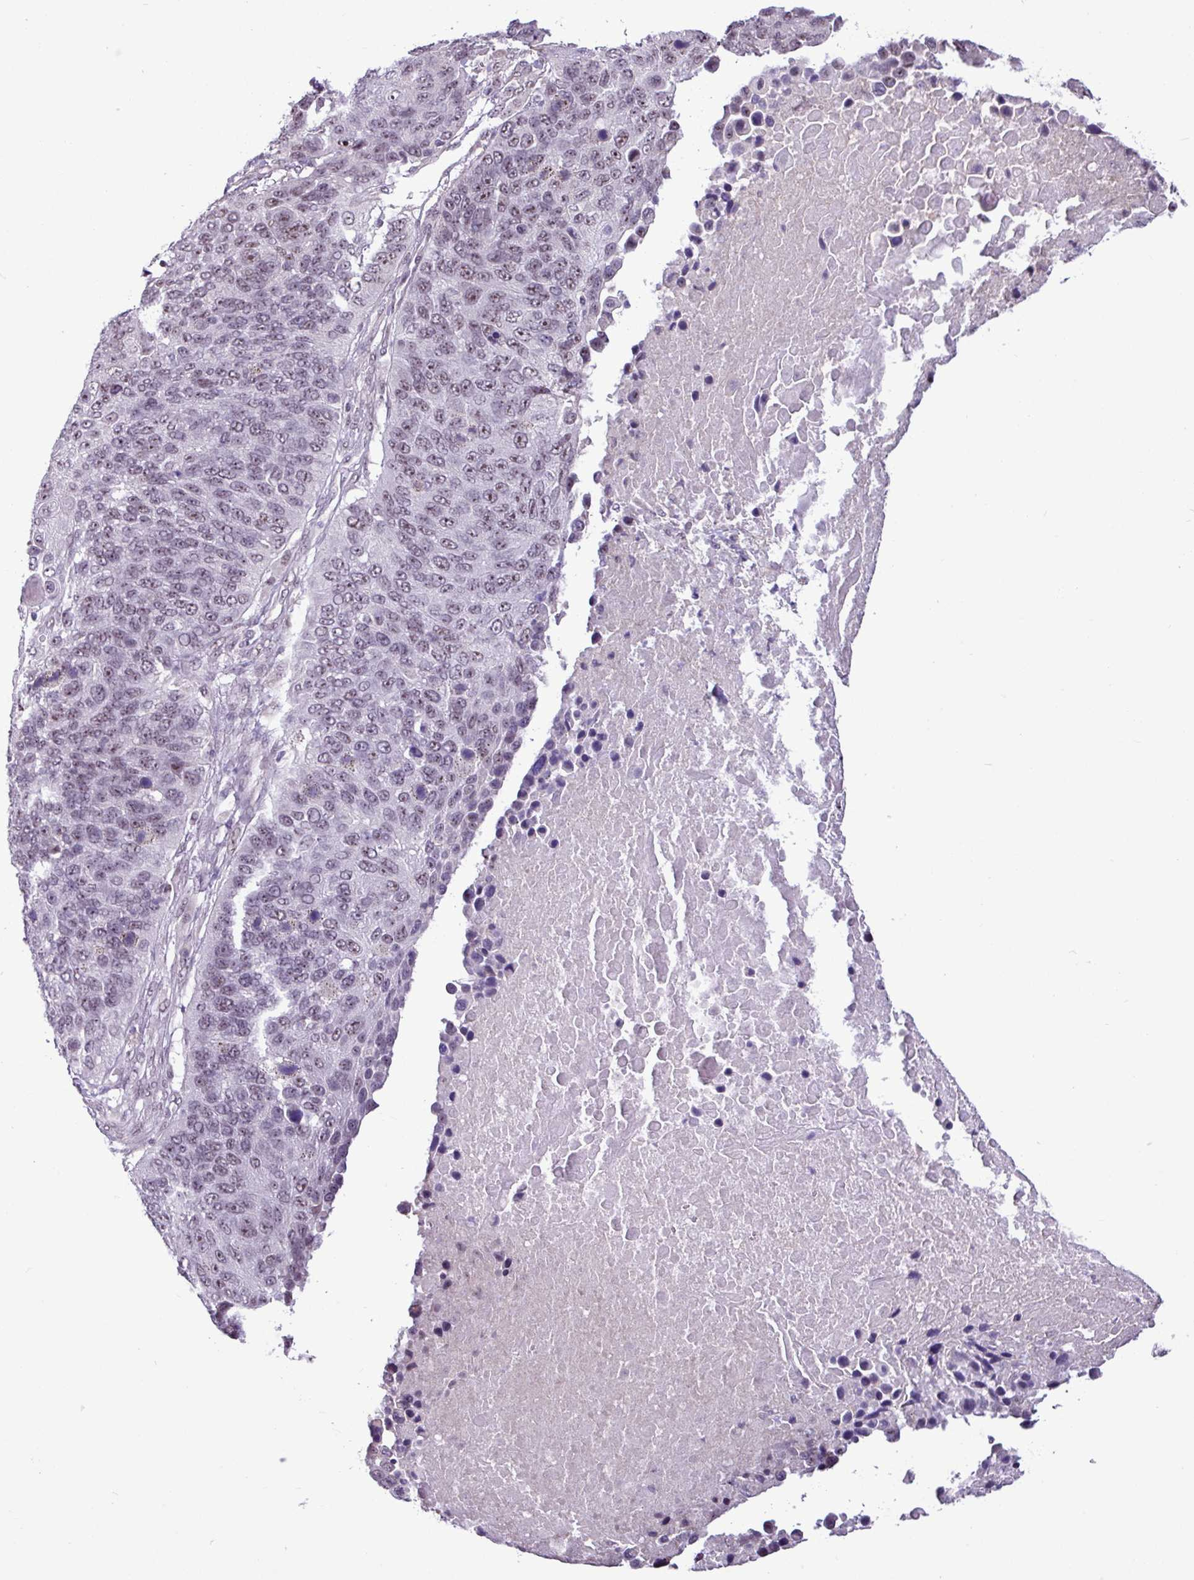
{"staining": {"intensity": "weak", "quantity": "25%-75%", "location": "nuclear"}, "tissue": "lung cancer", "cell_type": "Tumor cells", "image_type": "cancer", "snomed": [{"axis": "morphology", "description": "Normal tissue, NOS"}, {"axis": "morphology", "description": "Squamous cell carcinoma, NOS"}, {"axis": "topography", "description": "Lymph node"}, {"axis": "topography", "description": "Lung"}], "caption": "Lung cancer (squamous cell carcinoma) stained with IHC reveals weak nuclear positivity in about 25%-75% of tumor cells.", "gene": "UTP18", "patient": {"sex": "male", "age": 66}}